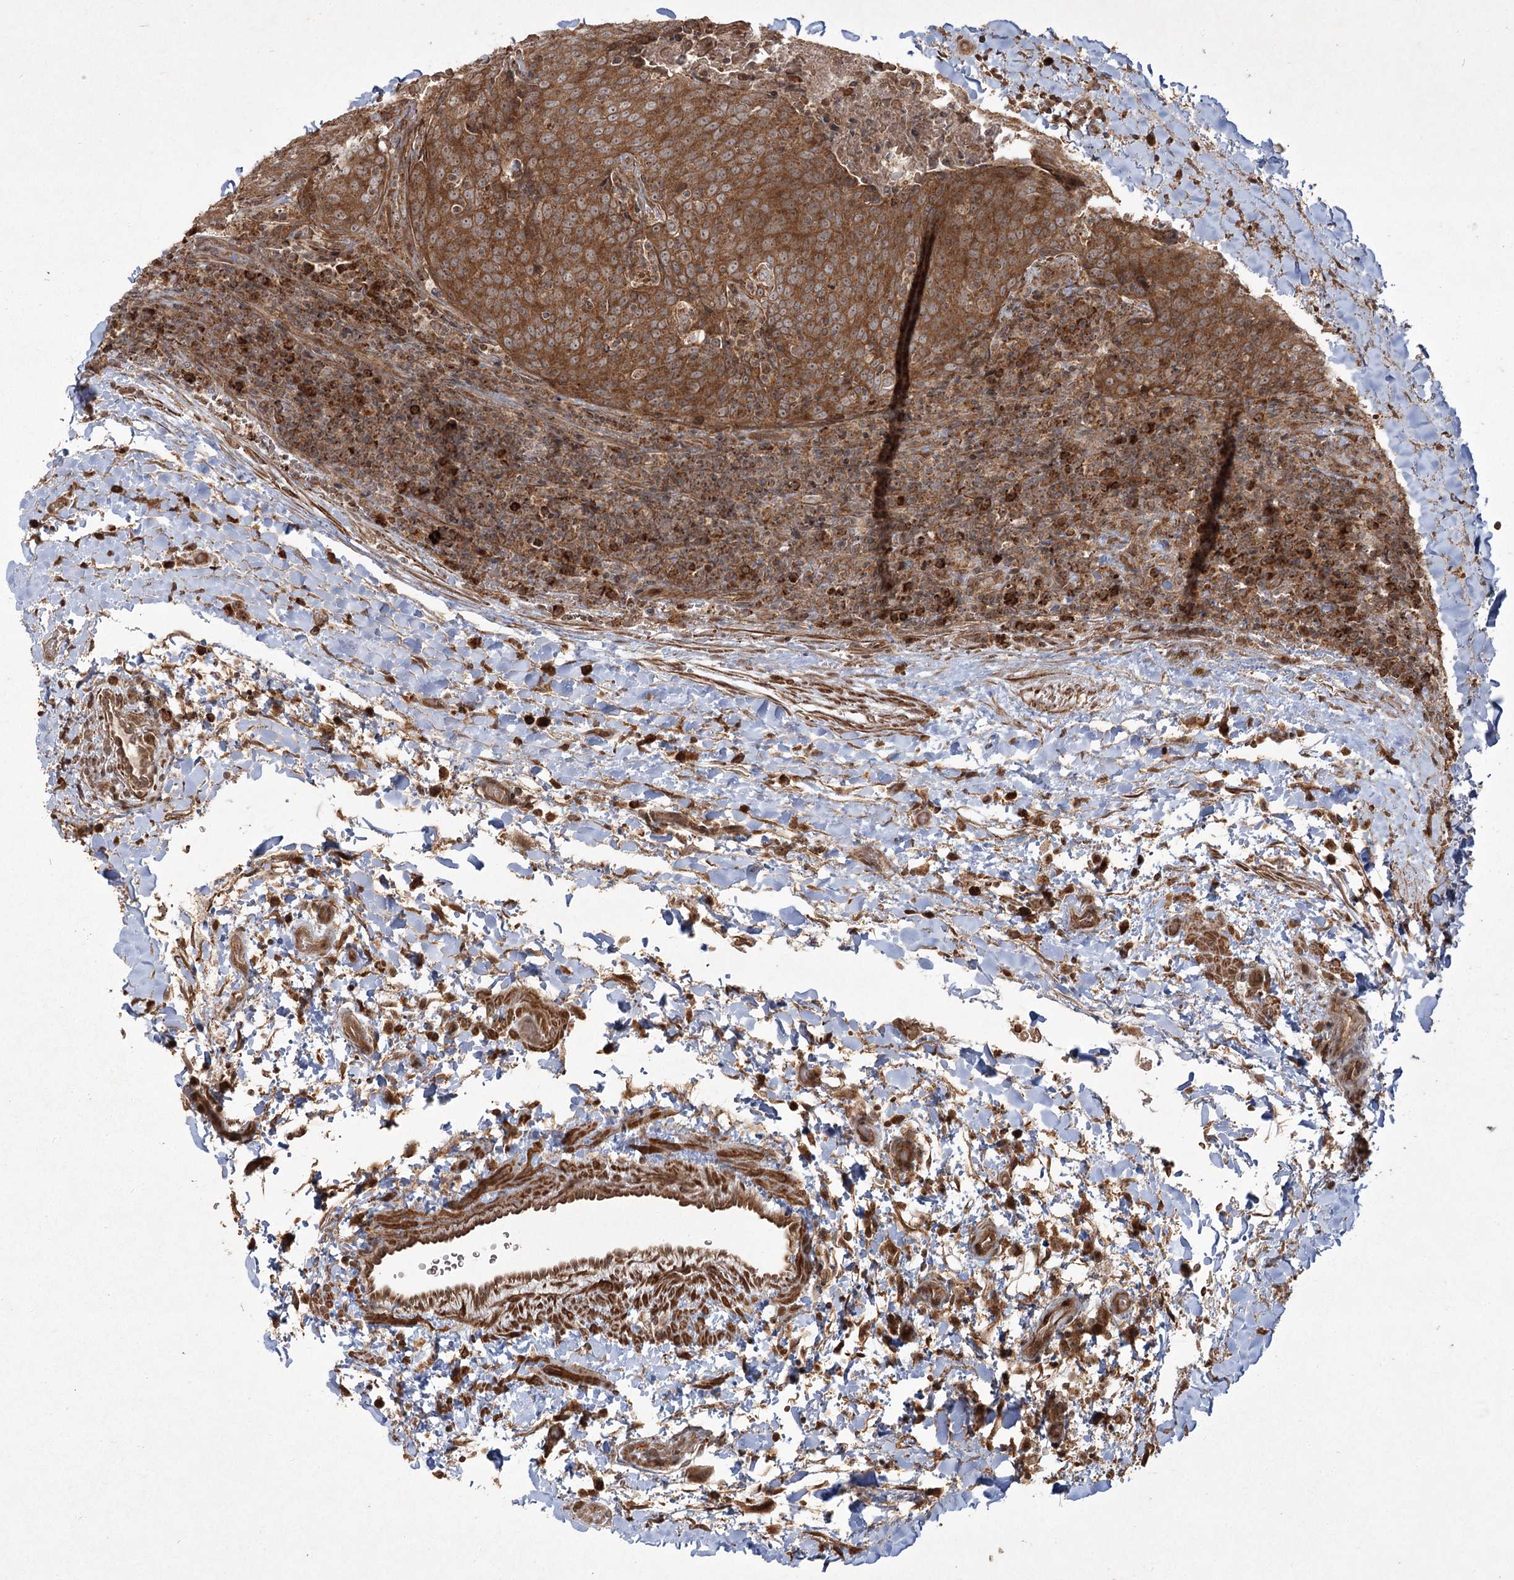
{"staining": {"intensity": "strong", "quantity": ">75%", "location": "cytoplasmic/membranous"}, "tissue": "head and neck cancer", "cell_type": "Tumor cells", "image_type": "cancer", "snomed": [{"axis": "morphology", "description": "Squamous cell carcinoma, NOS"}, {"axis": "morphology", "description": "Squamous cell carcinoma, metastatic, NOS"}, {"axis": "topography", "description": "Lymph node"}, {"axis": "topography", "description": "Head-Neck"}], "caption": "A brown stain labels strong cytoplasmic/membranous positivity of a protein in human metastatic squamous cell carcinoma (head and neck) tumor cells.", "gene": "CPLANE1", "patient": {"sex": "male", "age": 62}}